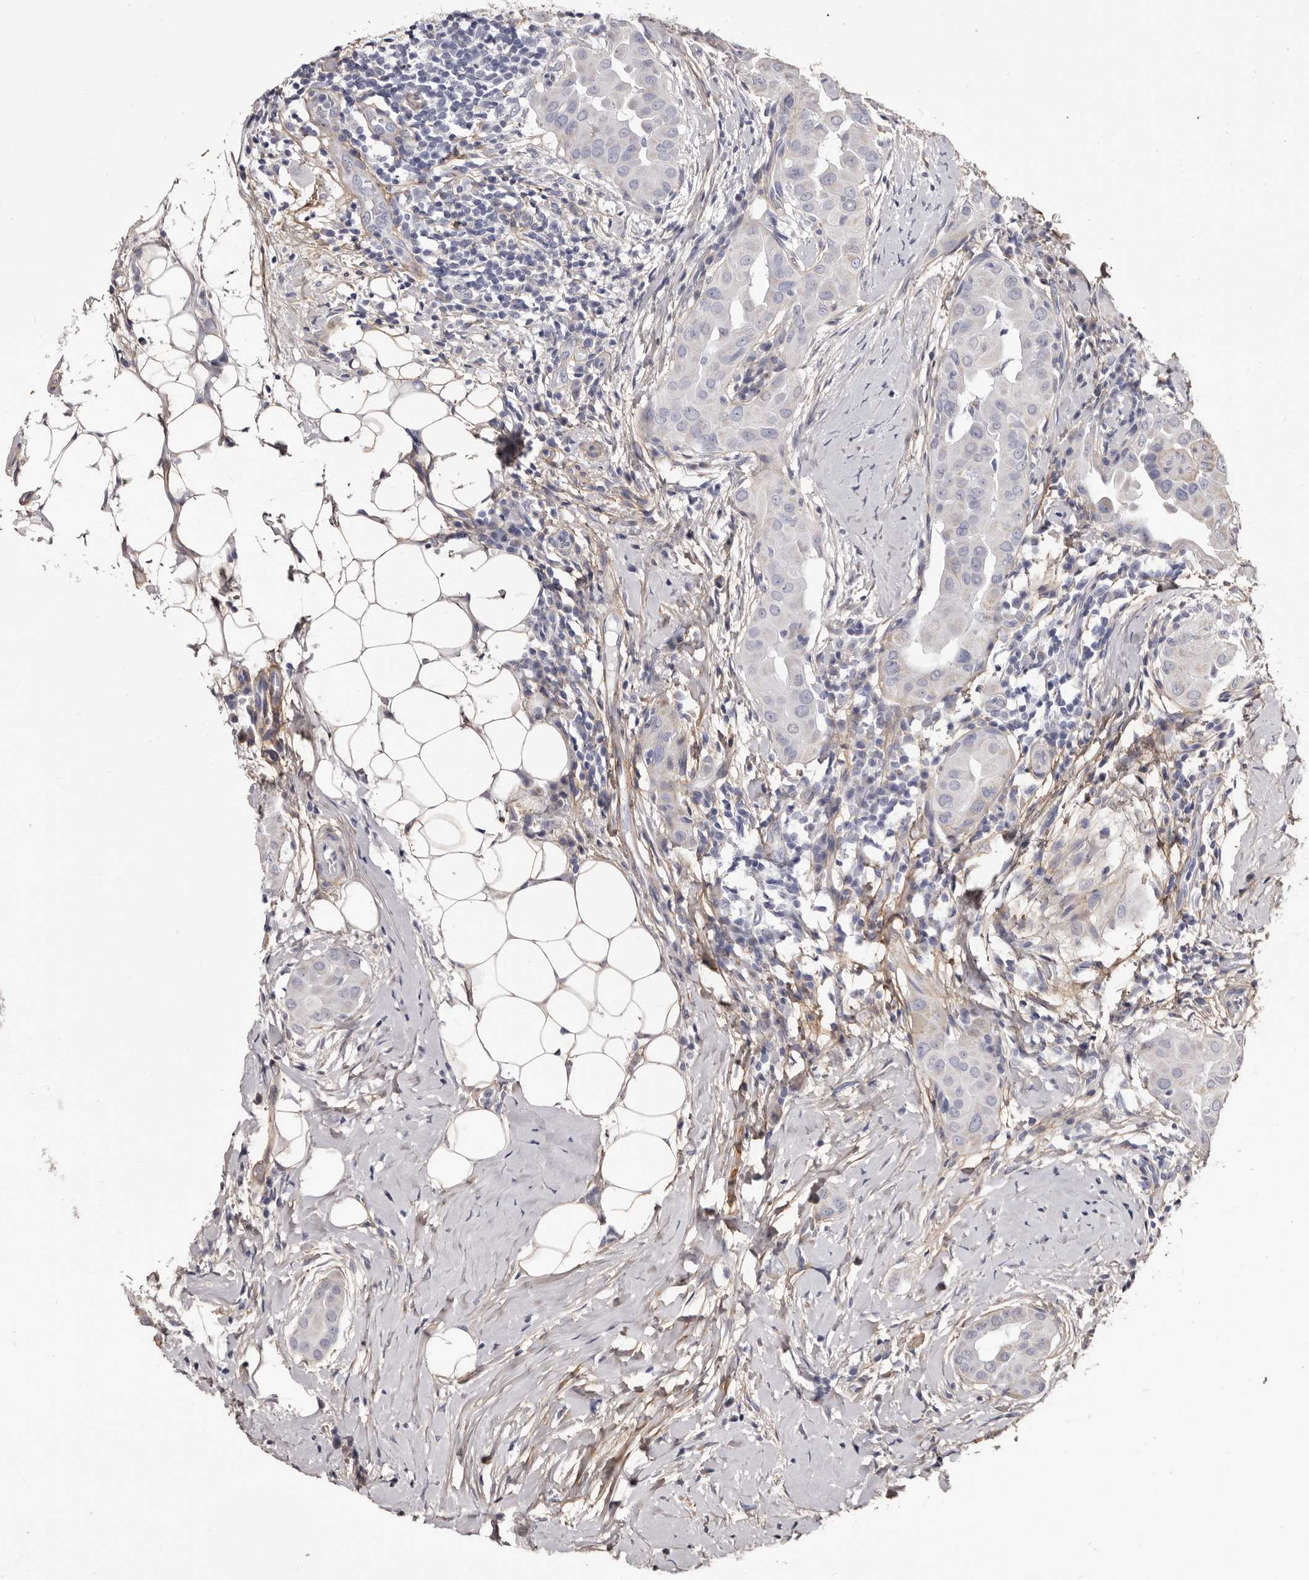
{"staining": {"intensity": "negative", "quantity": "none", "location": "none"}, "tissue": "thyroid cancer", "cell_type": "Tumor cells", "image_type": "cancer", "snomed": [{"axis": "morphology", "description": "Papillary adenocarcinoma, NOS"}, {"axis": "topography", "description": "Thyroid gland"}], "caption": "IHC micrograph of thyroid cancer (papillary adenocarcinoma) stained for a protein (brown), which shows no expression in tumor cells.", "gene": "COL6A1", "patient": {"sex": "male", "age": 33}}